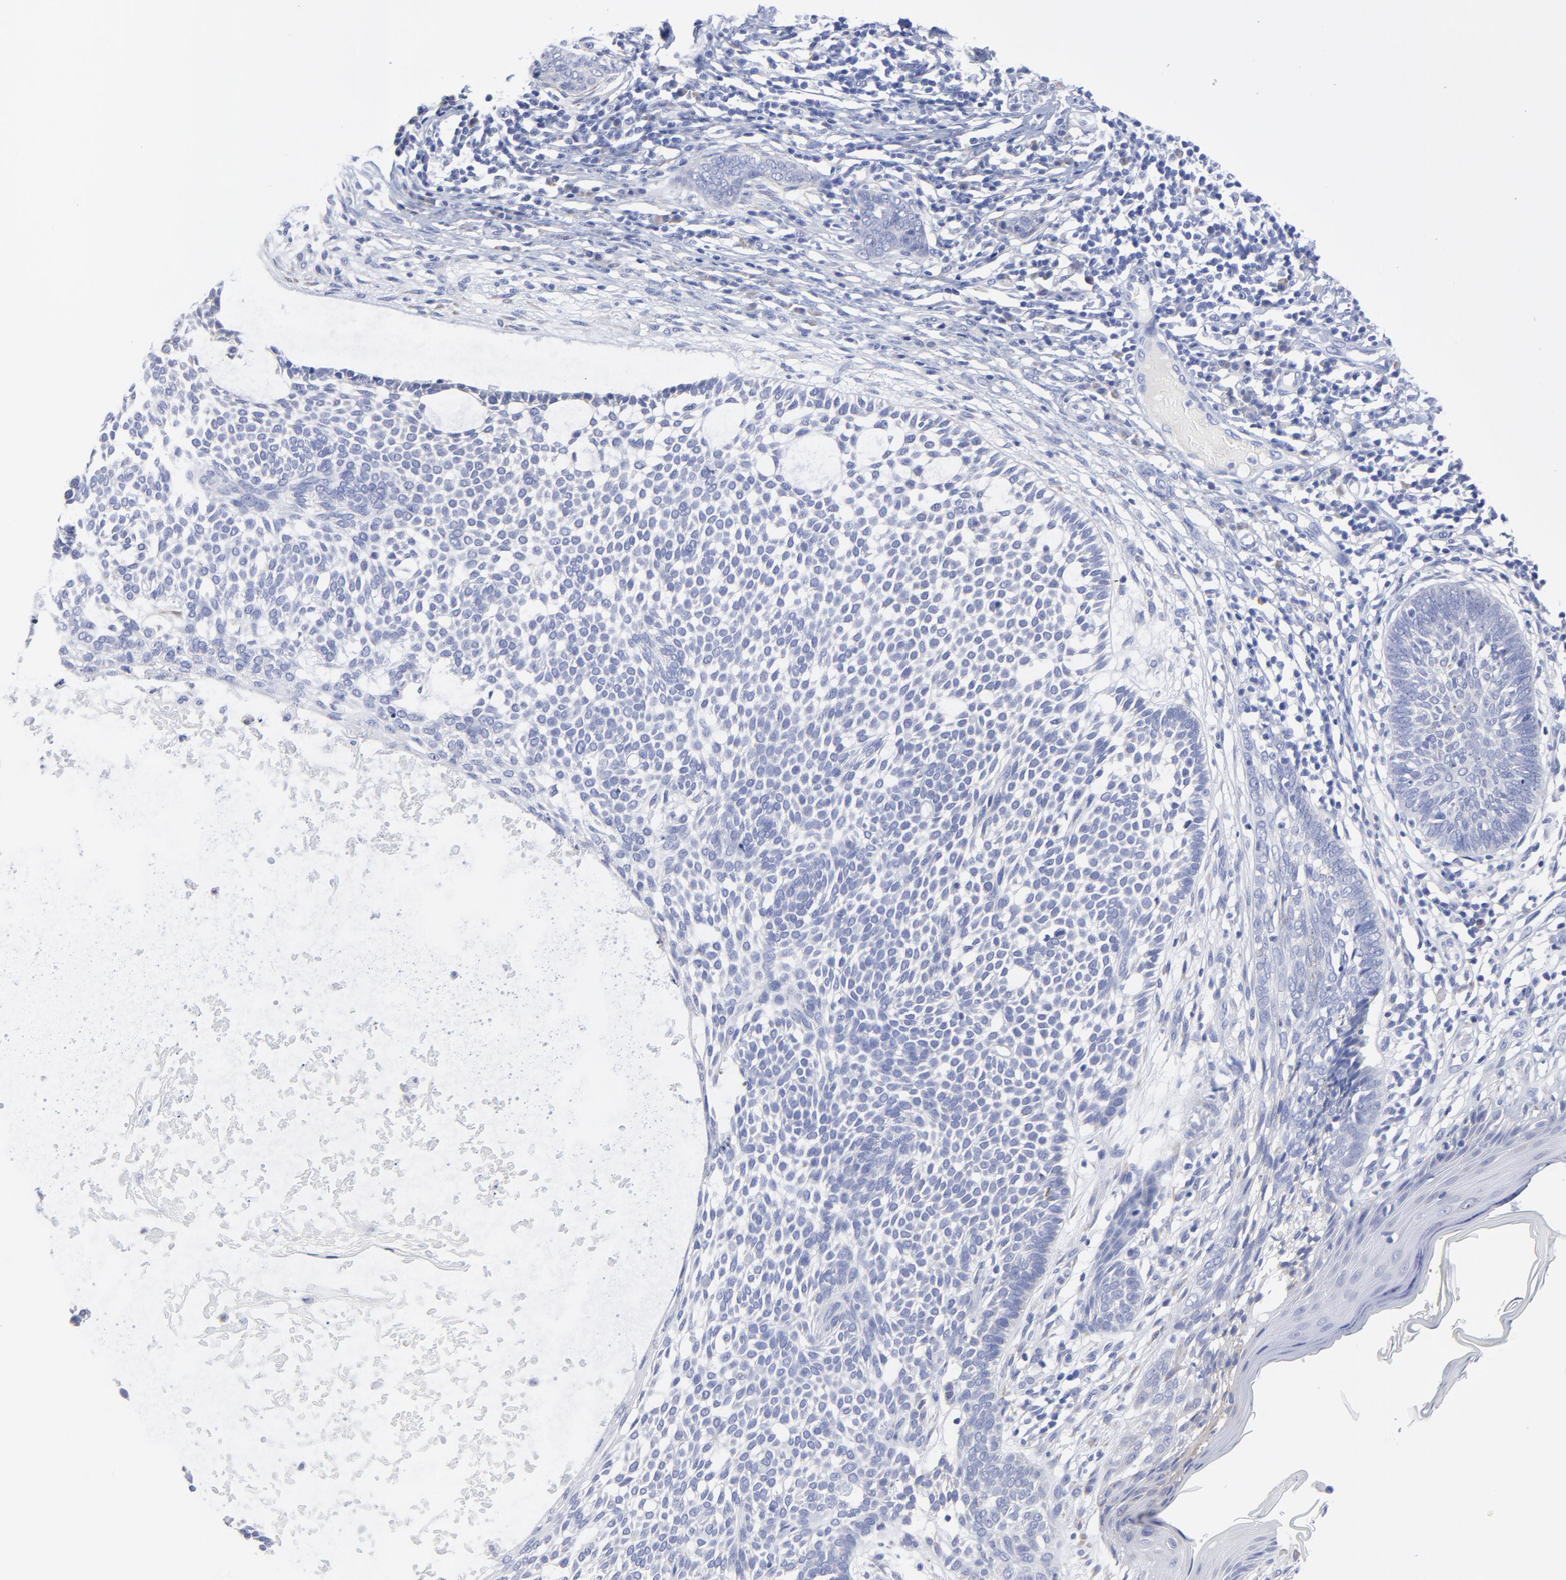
{"staining": {"intensity": "negative", "quantity": "none", "location": "none"}, "tissue": "skin cancer", "cell_type": "Tumor cells", "image_type": "cancer", "snomed": [{"axis": "morphology", "description": "Basal cell carcinoma"}, {"axis": "topography", "description": "Skin"}], "caption": "A micrograph of skin cancer (basal cell carcinoma) stained for a protein displays no brown staining in tumor cells. (Brightfield microscopy of DAB (3,3'-diaminobenzidine) immunohistochemistry (IHC) at high magnification).", "gene": "DUSP9", "patient": {"sex": "male", "age": 87}}